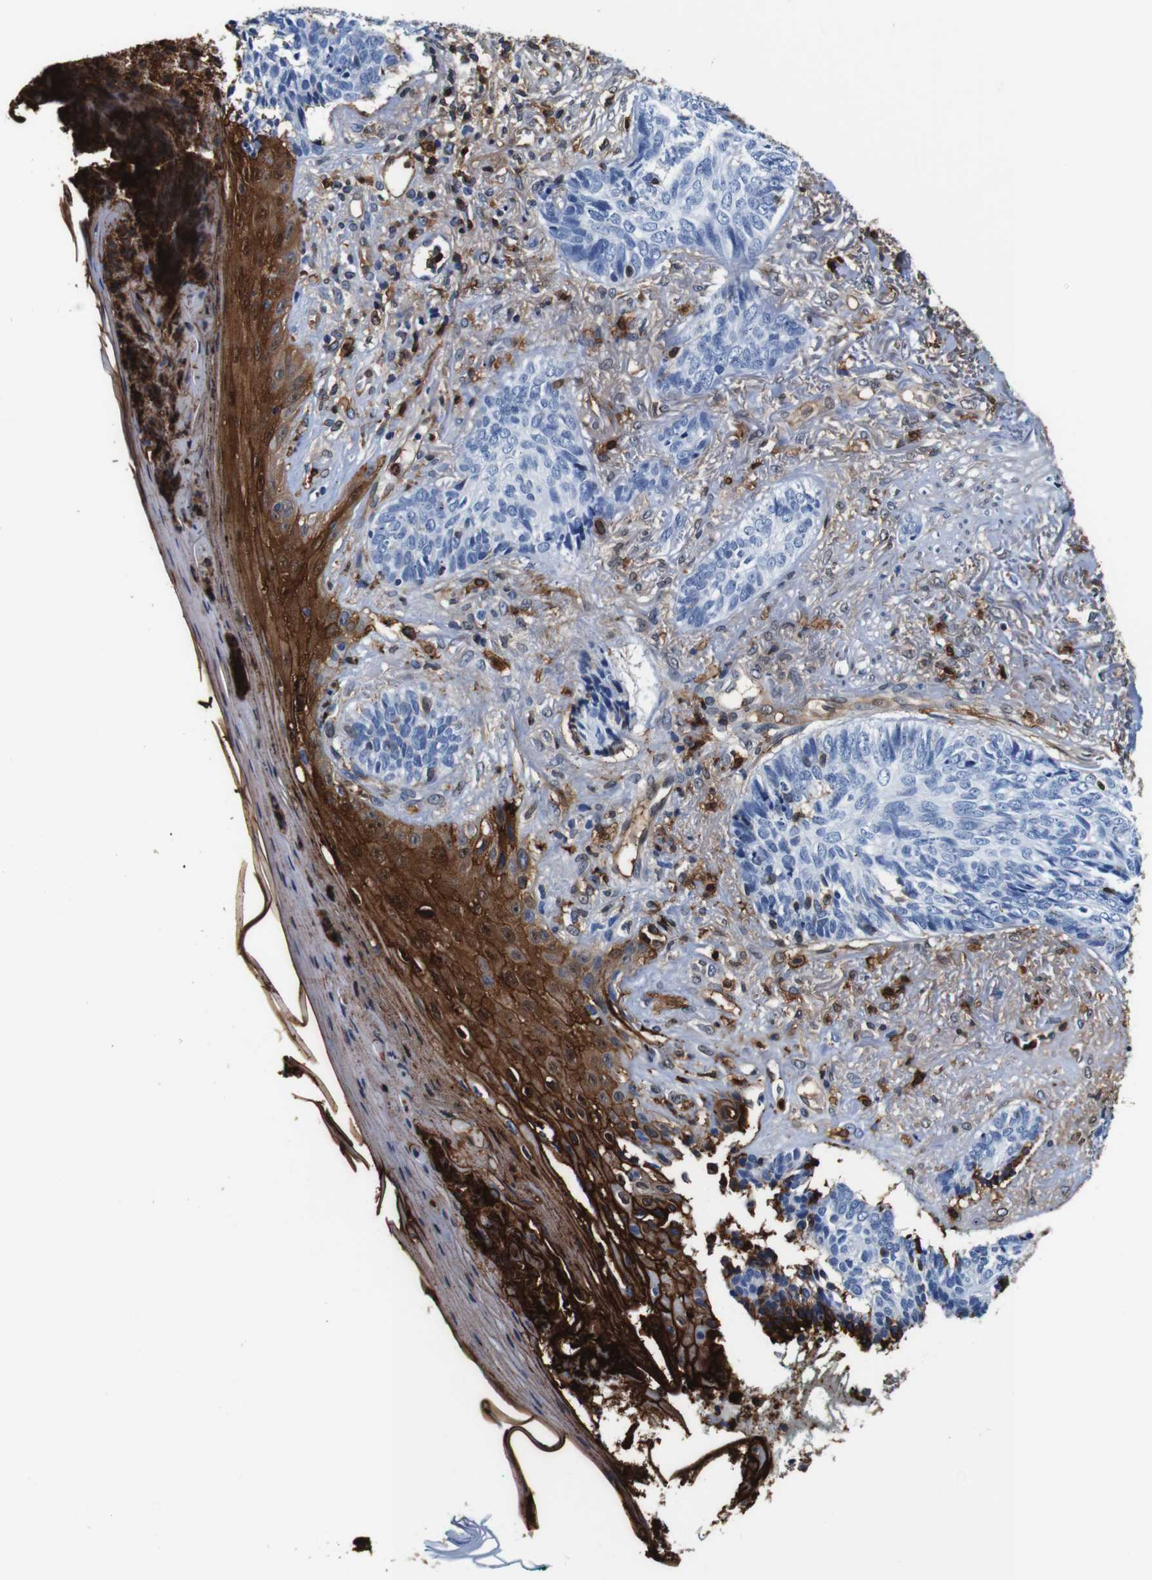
{"staining": {"intensity": "negative", "quantity": "none", "location": "none"}, "tissue": "skin cancer", "cell_type": "Tumor cells", "image_type": "cancer", "snomed": [{"axis": "morphology", "description": "Basal cell carcinoma"}, {"axis": "topography", "description": "Skin"}], "caption": "Immunohistochemistry of human basal cell carcinoma (skin) shows no staining in tumor cells. The staining is performed using DAB (3,3'-diaminobenzidine) brown chromogen with nuclei counter-stained in using hematoxylin.", "gene": "ANXA1", "patient": {"sex": "male", "age": 43}}